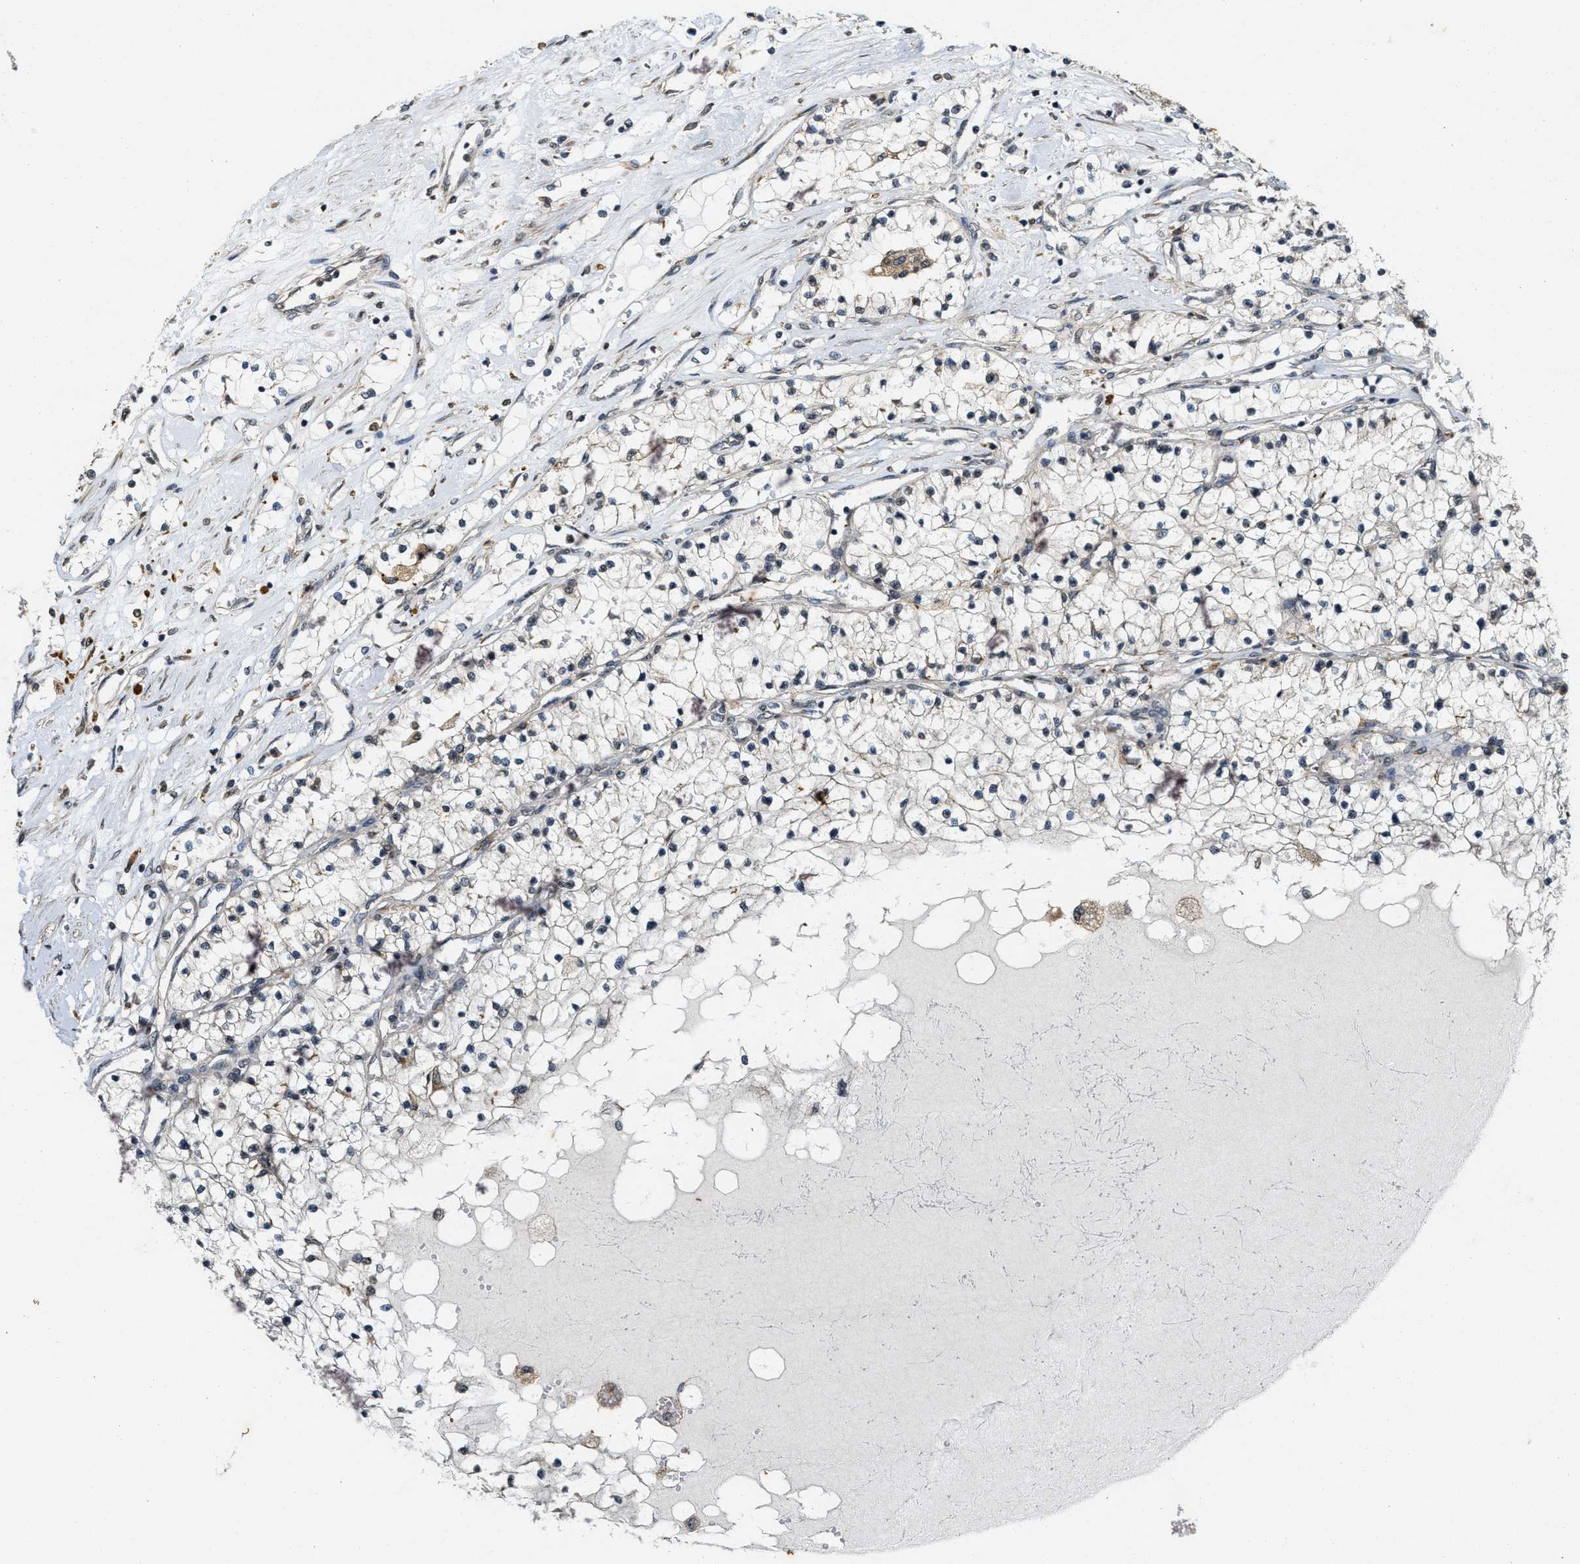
{"staining": {"intensity": "negative", "quantity": "none", "location": "none"}, "tissue": "renal cancer", "cell_type": "Tumor cells", "image_type": "cancer", "snomed": [{"axis": "morphology", "description": "Adenocarcinoma, NOS"}, {"axis": "topography", "description": "Kidney"}], "caption": "High power microscopy photomicrograph of an immunohistochemistry (IHC) histopathology image of renal adenocarcinoma, revealing no significant expression in tumor cells.", "gene": "KIF21A", "patient": {"sex": "male", "age": 68}}